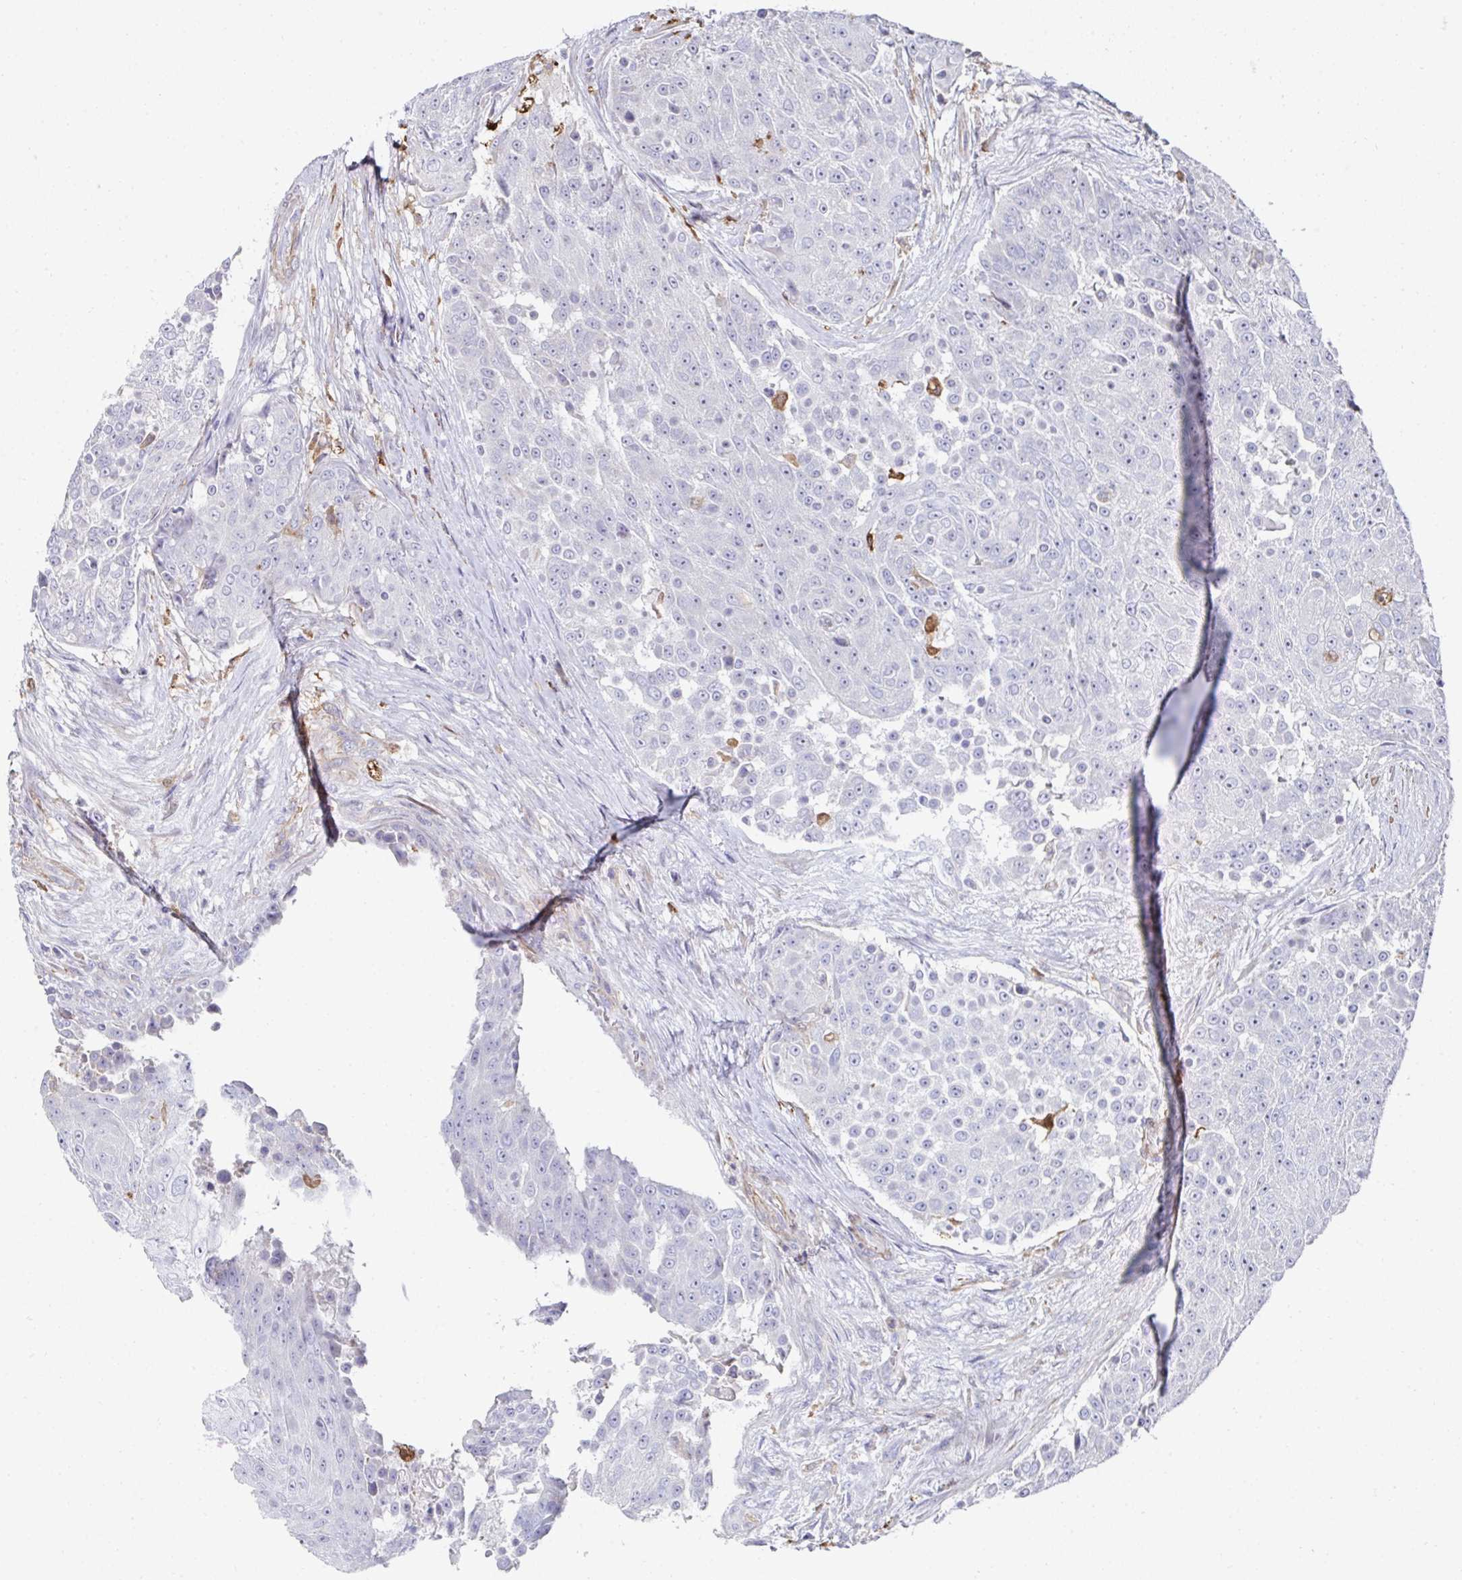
{"staining": {"intensity": "negative", "quantity": "none", "location": "none"}, "tissue": "urothelial cancer", "cell_type": "Tumor cells", "image_type": "cancer", "snomed": [{"axis": "morphology", "description": "Urothelial carcinoma, High grade"}, {"axis": "topography", "description": "Urinary bladder"}], "caption": "This is an IHC photomicrograph of urothelial cancer. There is no positivity in tumor cells.", "gene": "FBXL13", "patient": {"sex": "female", "age": 63}}